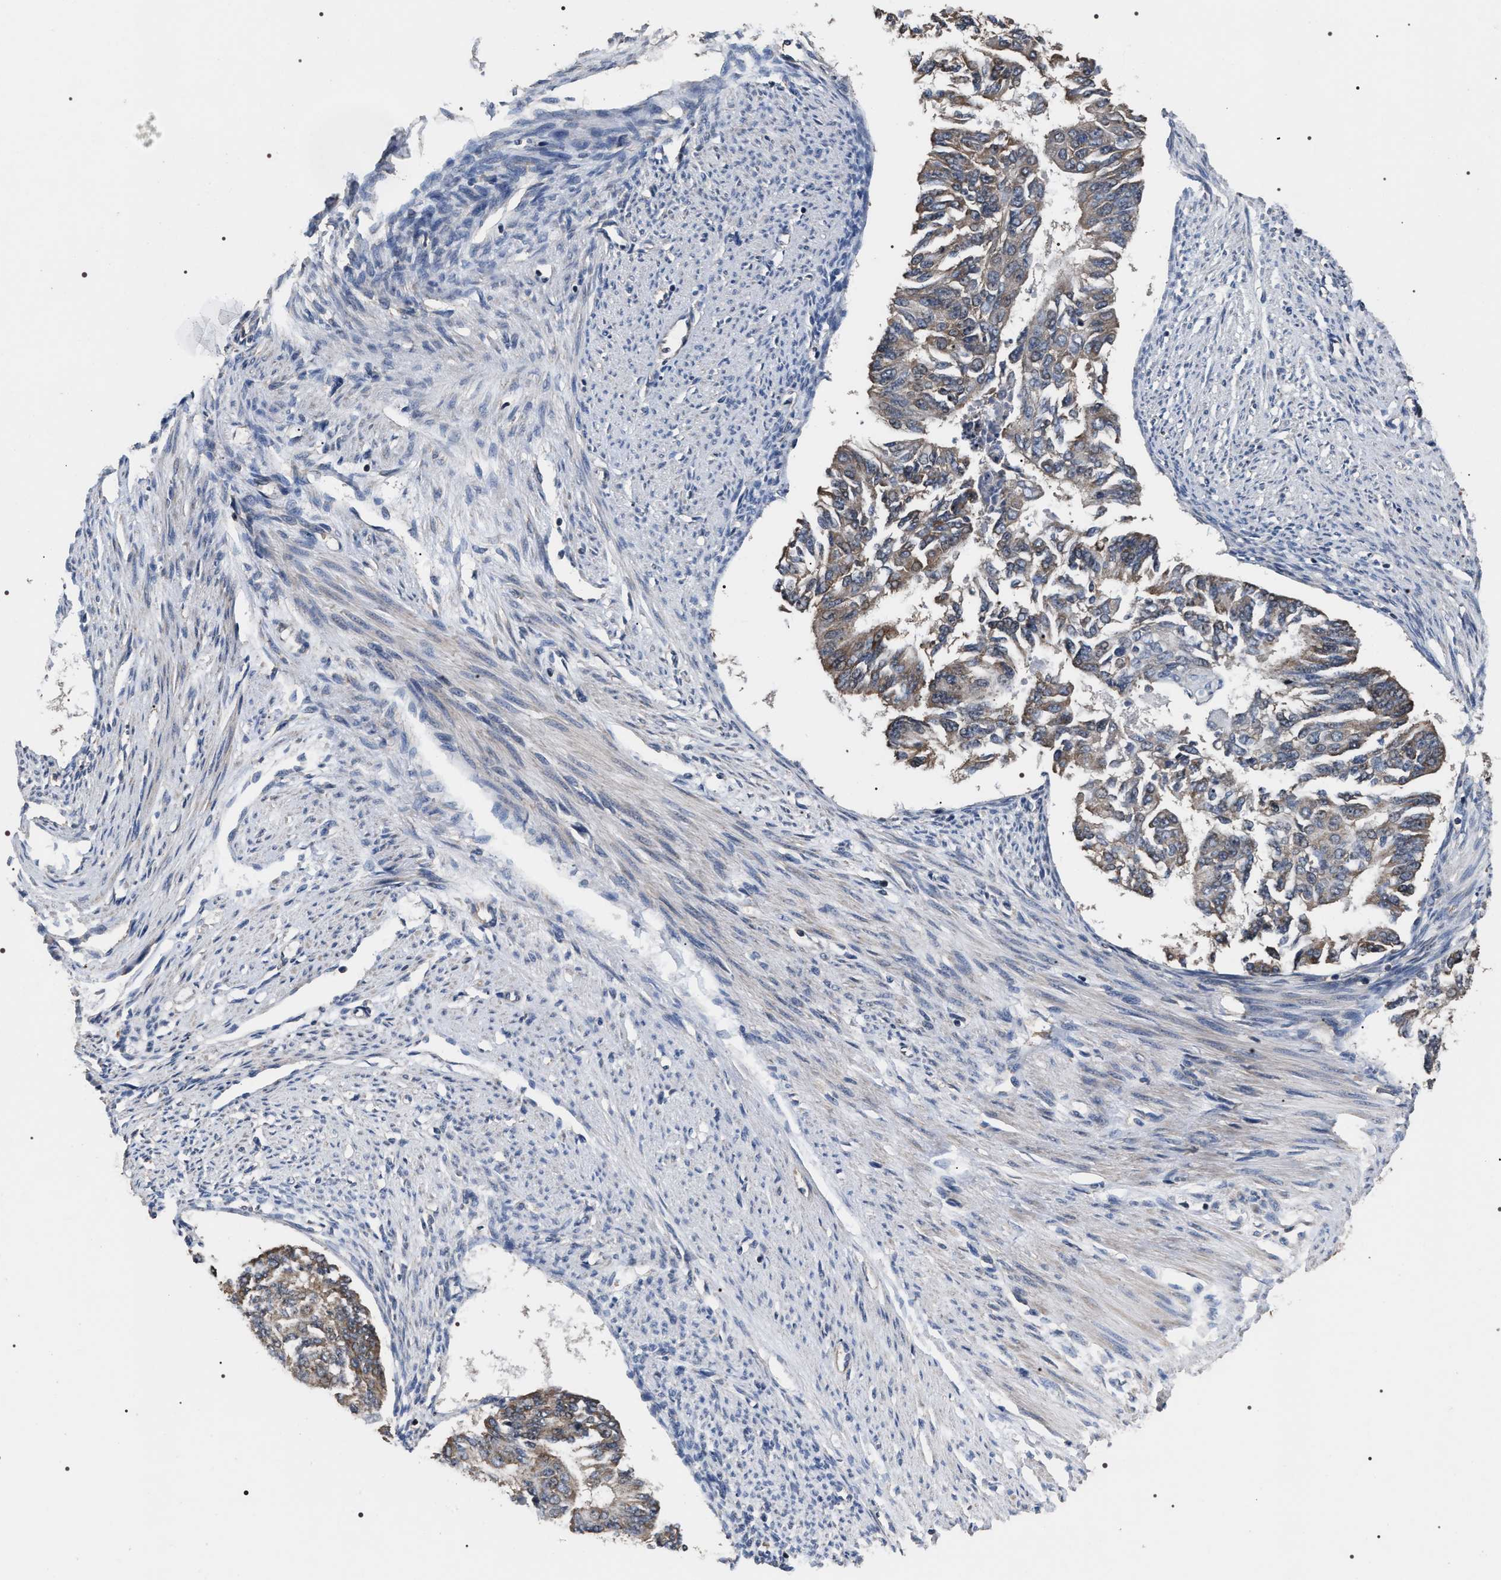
{"staining": {"intensity": "weak", "quantity": "25%-75%", "location": "cytoplasmic/membranous"}, "tissue": "endometrial cancer", "cell_type": "Tumor cells", "image_type": "cancer", "snomed": [{"axis": "morphology", "description": "Adenocarcinoma, NOS"}, {"axis": "topography", "description": "Endometrium"}], "caption": "DAB immunohistochemical staining of human endometrial cancer demonstrates weak cytoplasmic/membranous protein staining in about 25%-75% of tumor cells. The staining was performed using DAB to visualize the protein expression in brown, while the nuclei were stained in blue with hematoxylin (Magnification: 20x).", "gene": "UPF3A", "patient": {"sex": "female", "age": 32}}